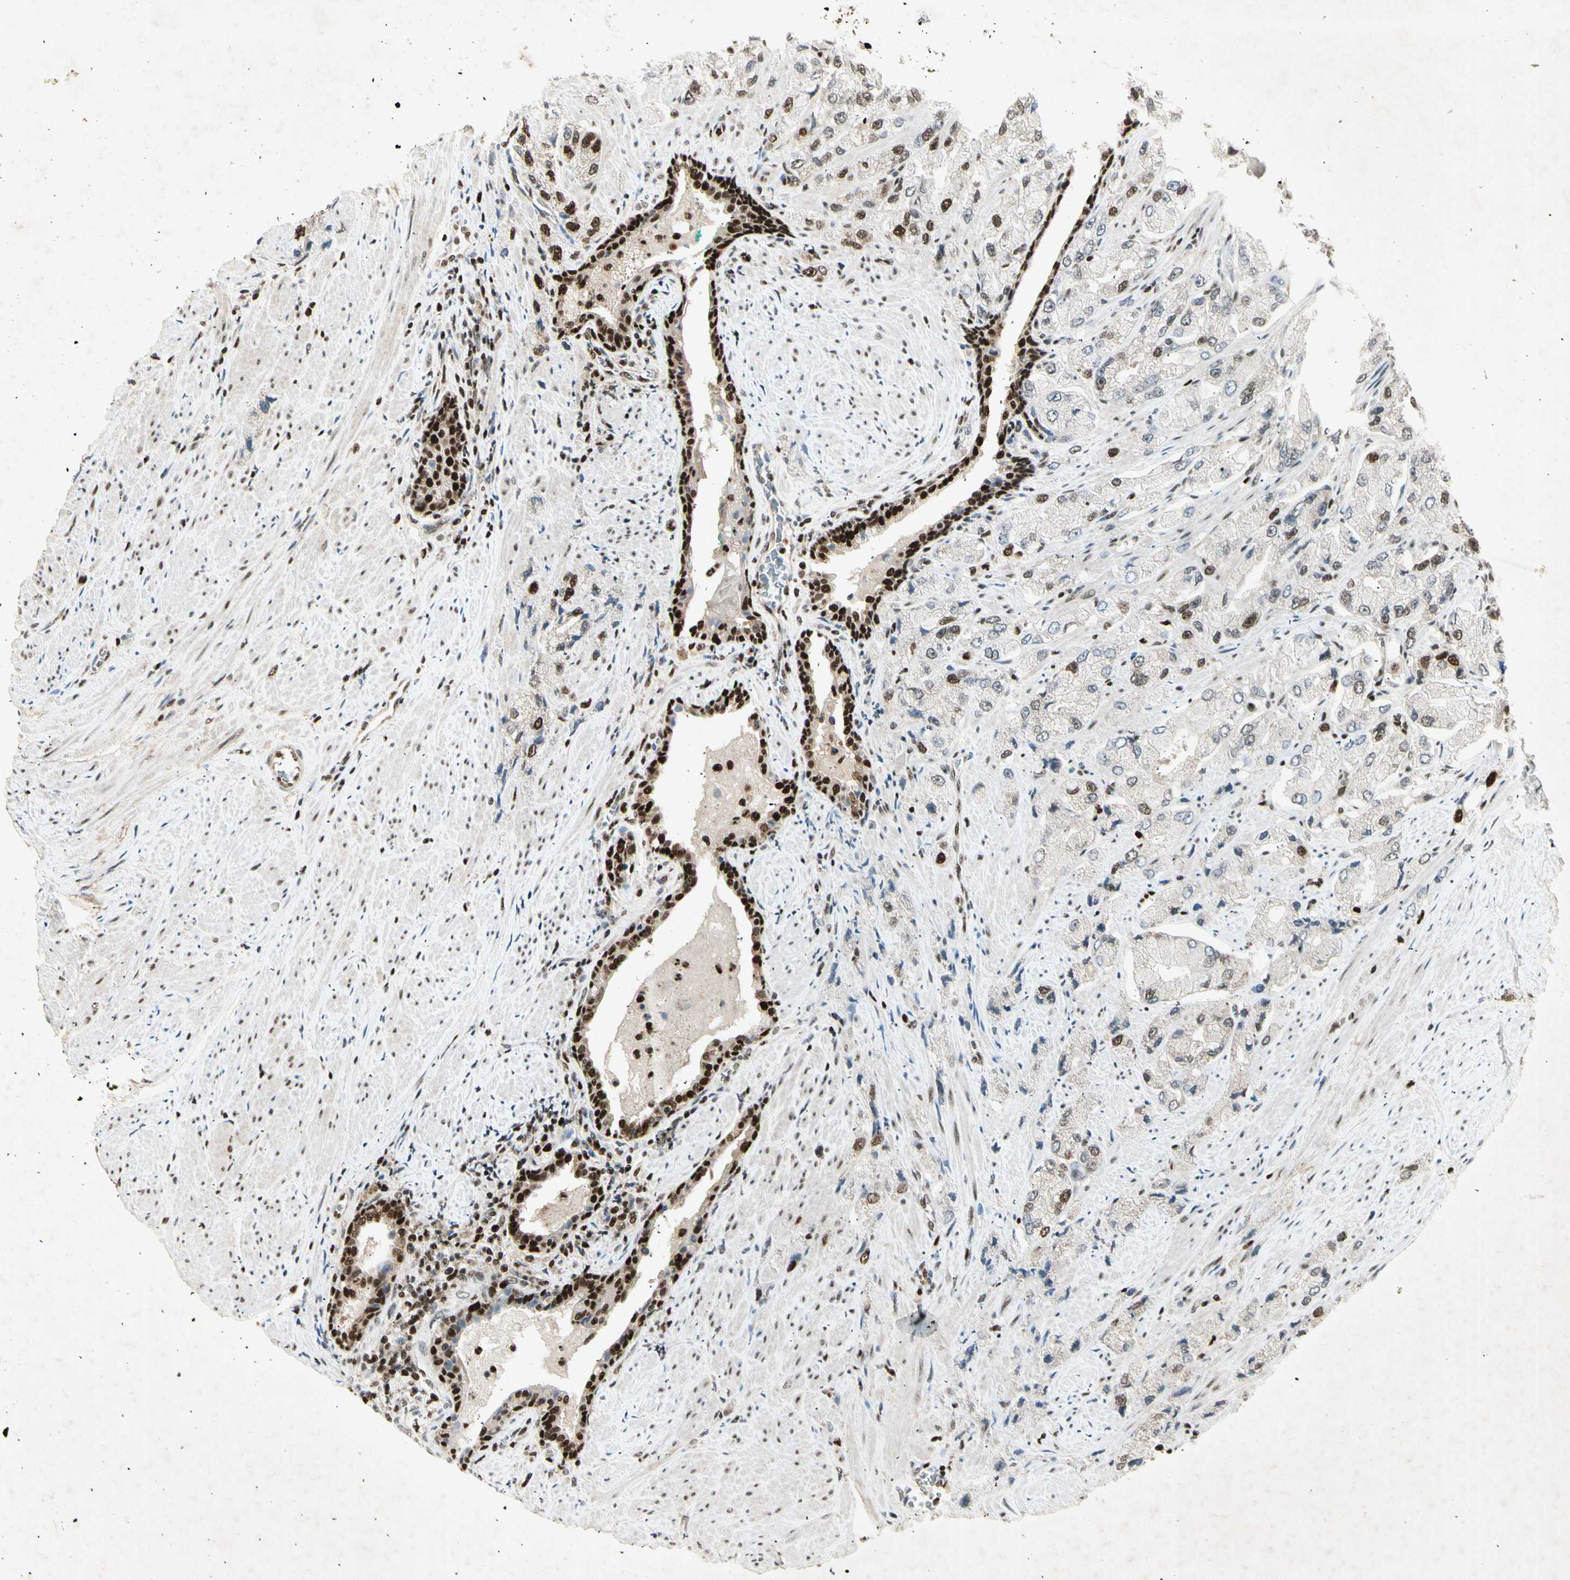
{"staining": {"intensity": "strong", "quantity": "25%-75%", "location": "nuclear"}, "tissue": "prostate cancer", "cell_type": "Tumor cells", "image_type": "cancer", "snomed": [{"axis": "morphology", "description": "Adenocarcinoma, High grade"}, {"axis": "topography", "description": "Prostate"}], "caption": "Strong nuclear expression for a protein is appreciated in about 25%-75% of tumor cells of prostate high-grade adenocarcinoma using IHC.", "gene": "RNF43", "patient": {"sex": "male", "age": 58}}